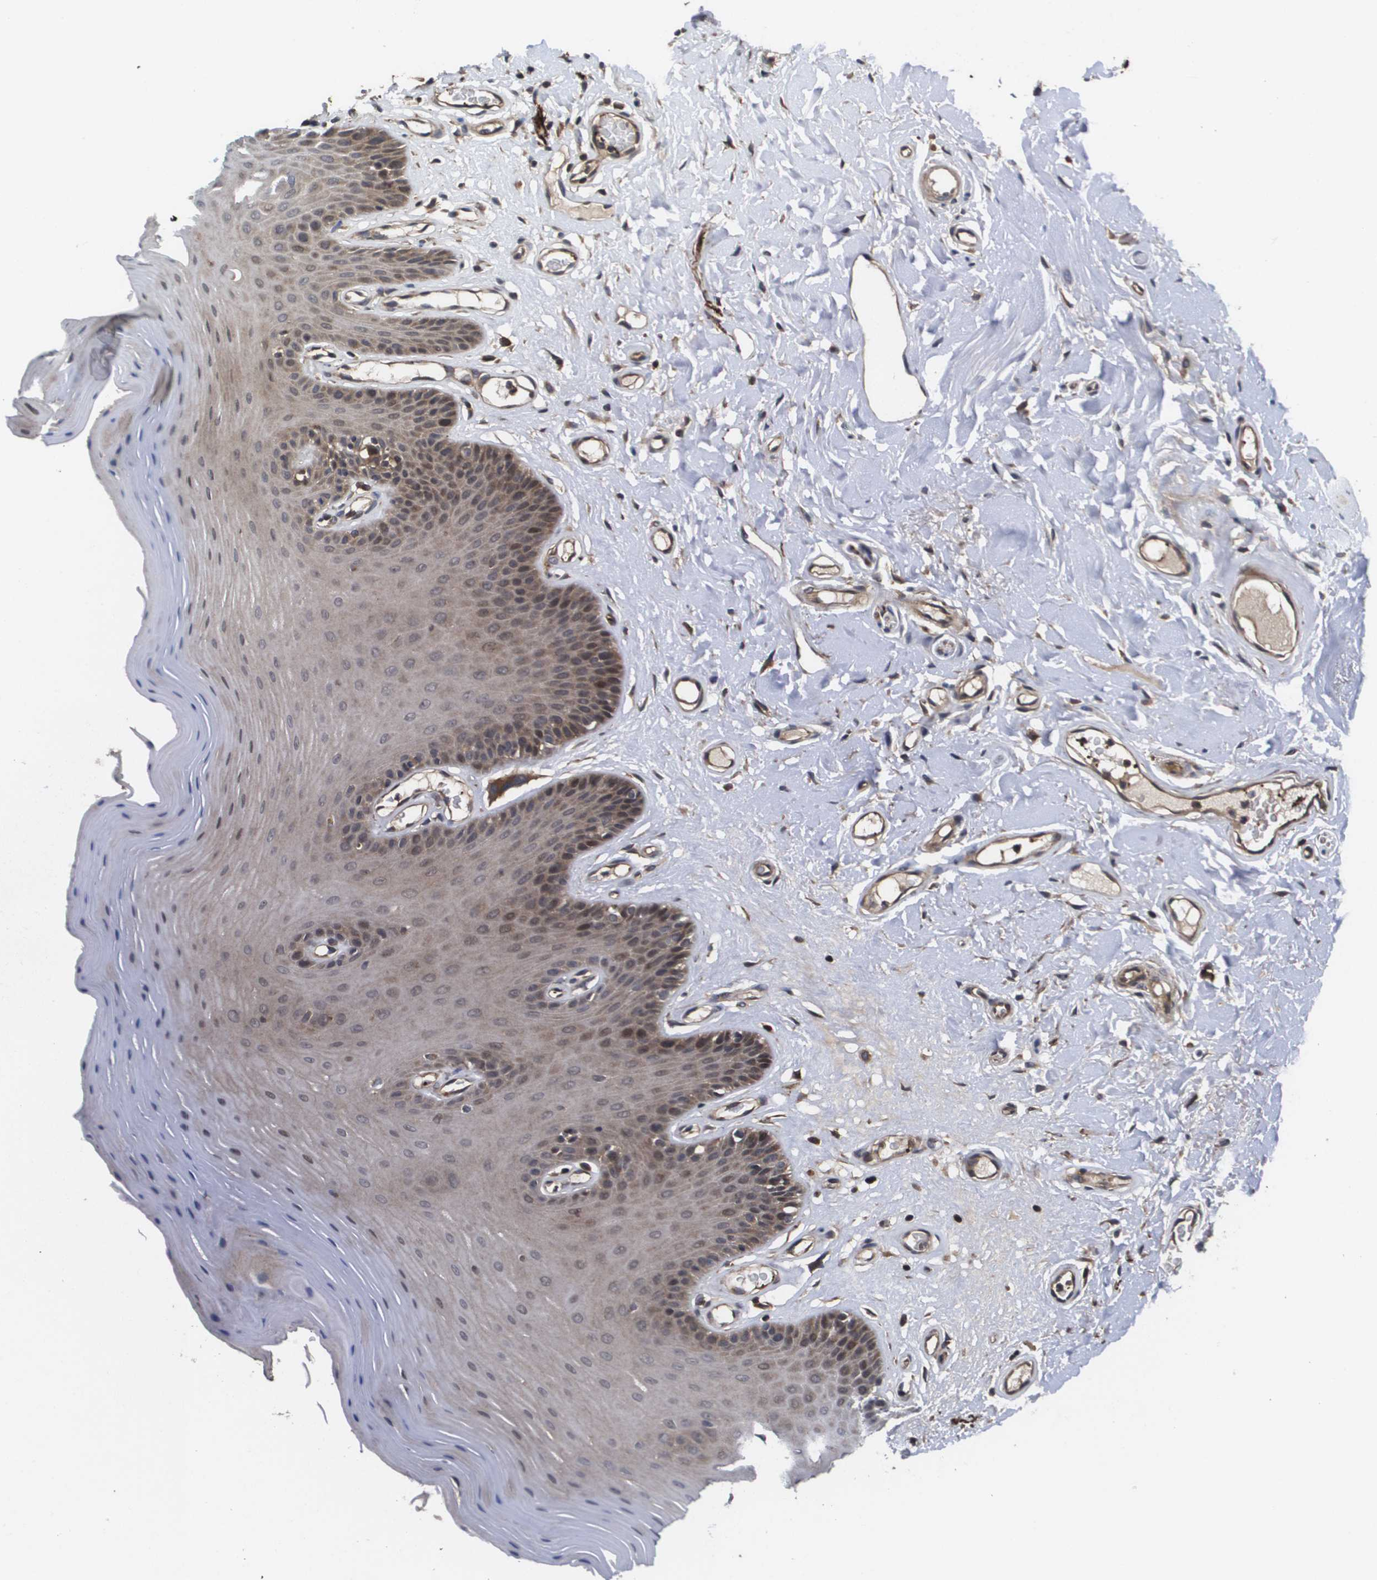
{"staining": {"intensity": "moderate", "quantity": "25%-75%", "location": "nuclear"}, "tissue": "oral mucosa", "cell_type": "Squamous epithelial cells", "image_type": "normal", "snomed": [{"axis": "morphology", "description": "Normal tissue, NOS"}, {"axis": "morphology", "description": "Squamous cell carcinoma, NOS"}, {"axis": "topography", "description": "Skeletal muscle"}, {"axis": "topography", "description": "Adipose tissue"}, {"axis": "topography", "description": "Vascular tissue"}, {"axis": "topography", "description": "Oral tissue"}, {"axis": "topography", "description": "Peripheral nerve tissue"}, {"axis": "topography", "description": "Head-Neck"}], "caption": "Brown immunohistochemical staining in unremarkable oral mucosa reveals moderate nuclear expression in approximately 25%-75% of squamous epithelial cells. (Stains: DAB in brown, nuclei in blue, Microscopy: brightfield microscopy at high magnification).", "gene": "RBM38", "patient": {"sex": "male", "age": 71}}